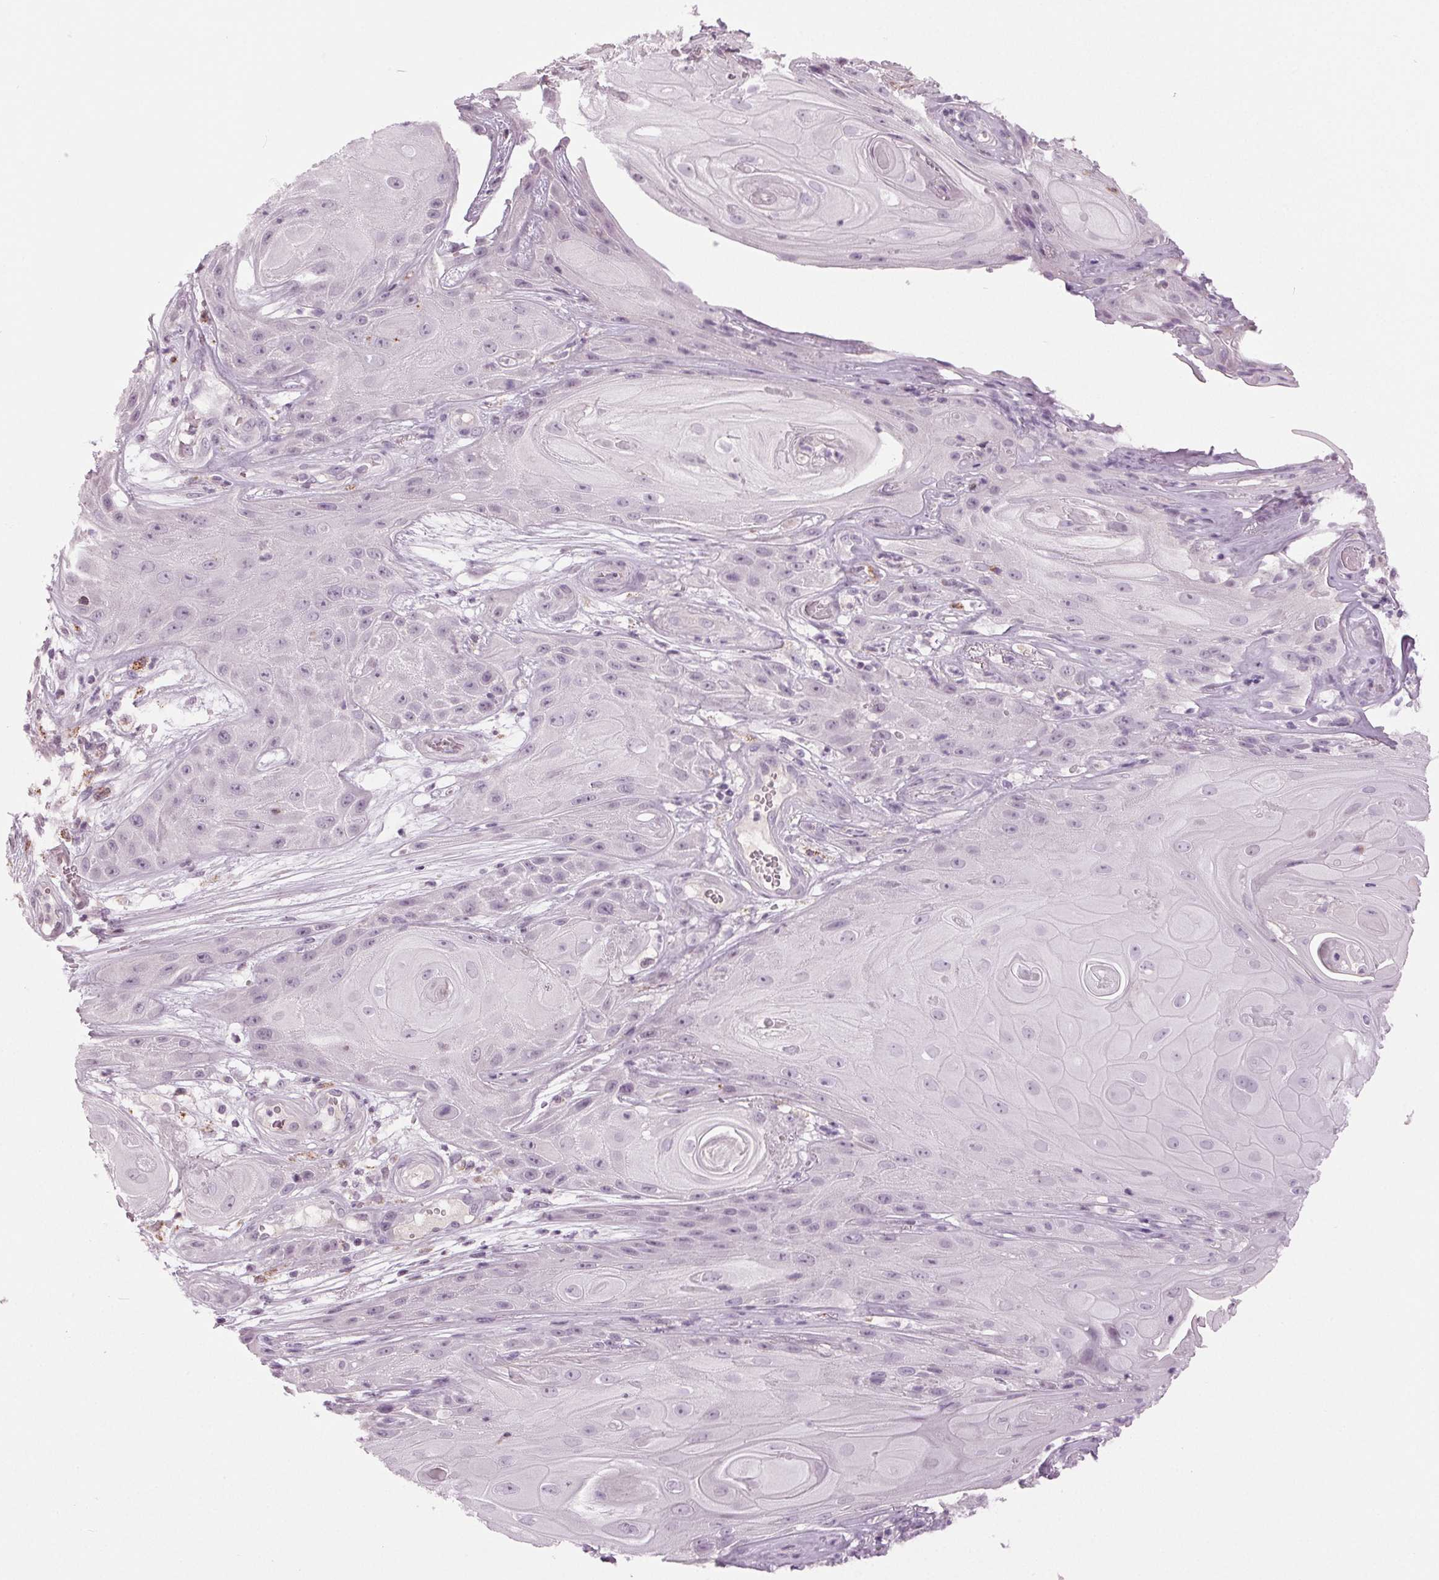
{"staining": {"intensity": "negative", "quantity": "none", "location": "none"}, "tissue": "skin cancer", "cell_type": "Tumor cells", "image_type": "cancer", "snomed": [{"axis": "morphology", "description": "Squamous cell carcinoma, NOS"}, {"axis": "topography", "description": "Skin"}], "caption": "IHC of human skin squamous cell carcinoma demonstrates no expression in tumor cells.", "gene": "DNAH12", "patient": {"sex": "male", "age": 62}}